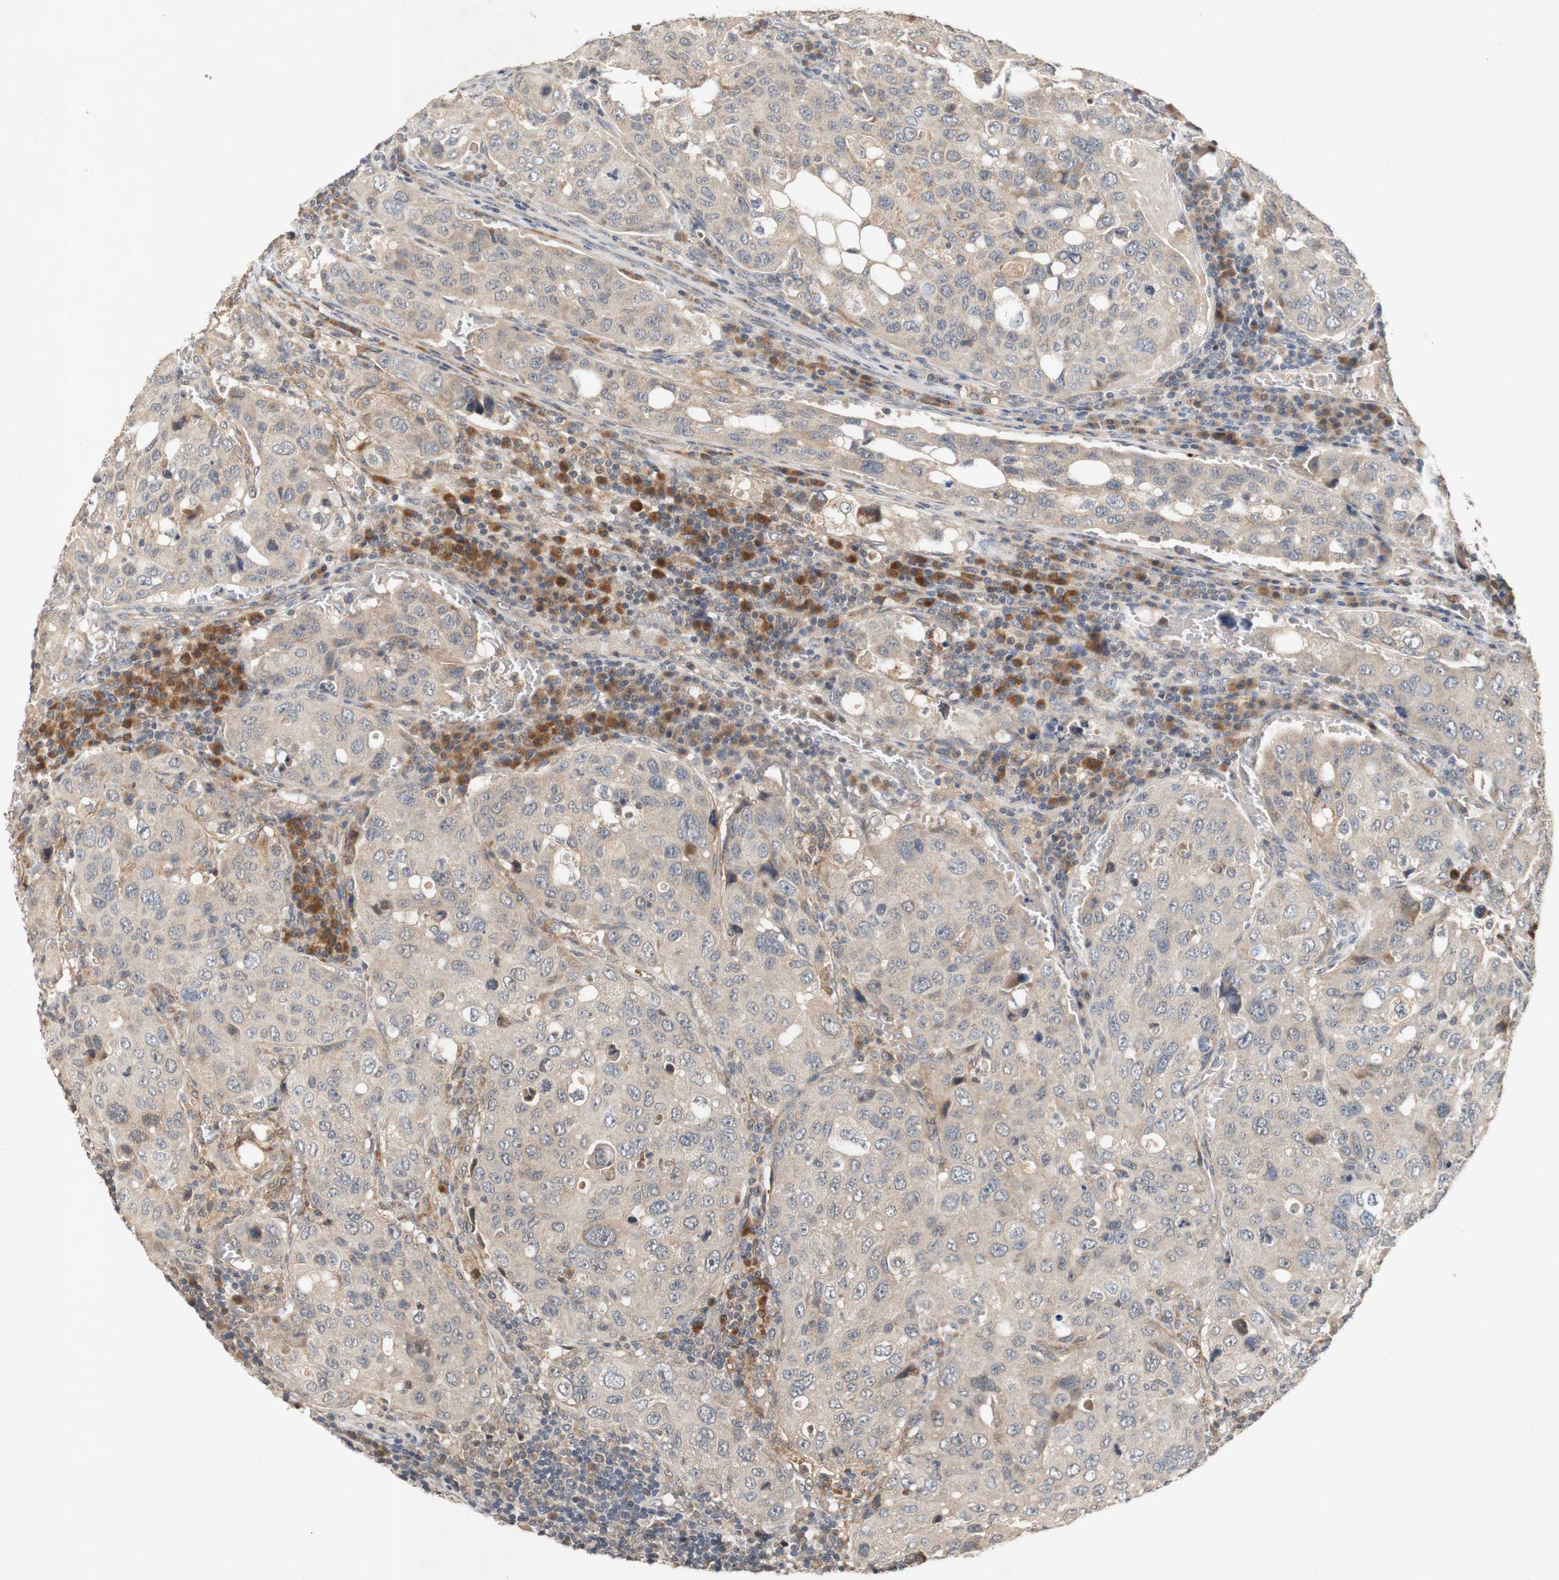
{"staining": {"intensity": "moderate", "quantity": ">75%", "location": "cytoplasmic/membranous"}, "tissue": "urothelial cancer", "cell_type": "Tumor cells", "image_type": "cancer", "snomed": [{"axis": "morphology", "description": "Urothelial carcinoma, High grade"}, {"axis": "topography", "description": "Lymph node"}, {"axis": "topography", "description": "Urinary bladder"}], "caption": "Immunohistochemical staining of urothelial cancer reveals moderate cytoplasmic/membranous protein expression in about >75% of tumor cells.", "gene": "PIN1", "patient": {"sex": "male", "age": 51}}